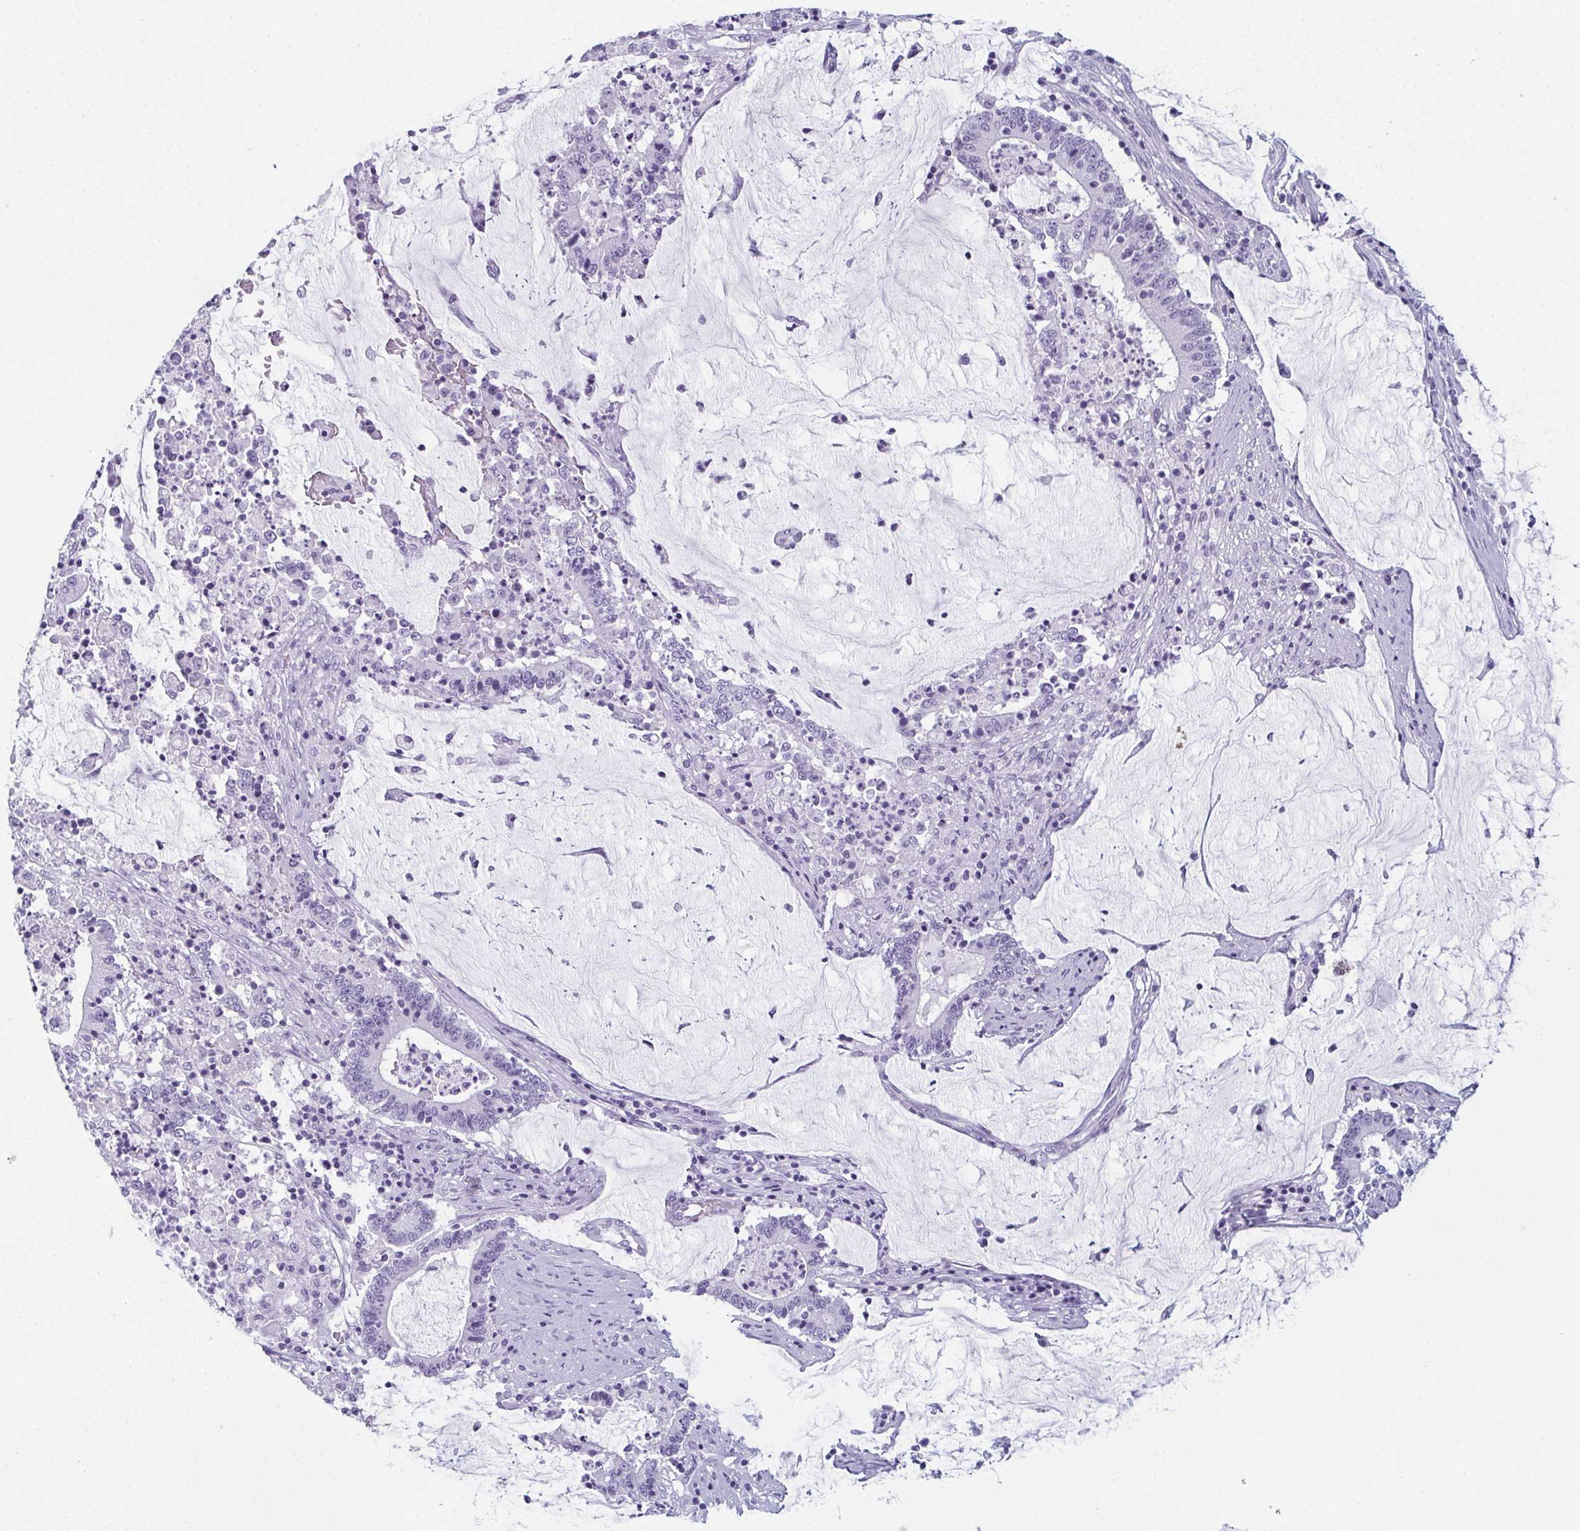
{"staining": {"intensity": "negative", "quantity": "none", "location": "none"}, "tissue": "stomach cancer", "cell_type": "Tumor cells", "image_type": "cancer", "snomed": [{"axis": "morphology", "description": "Adenocarcinoma, NOS"}, {"axis": "topography", "description": "Stomach, upper"}], "caption": "The histopathology image shows no significant expression in tumor cells of stomach adenocarcinoma. (DAB IHC, high magnification).", "gene": "ENKUR", "patient": {"sex": "male", "age": 68}}